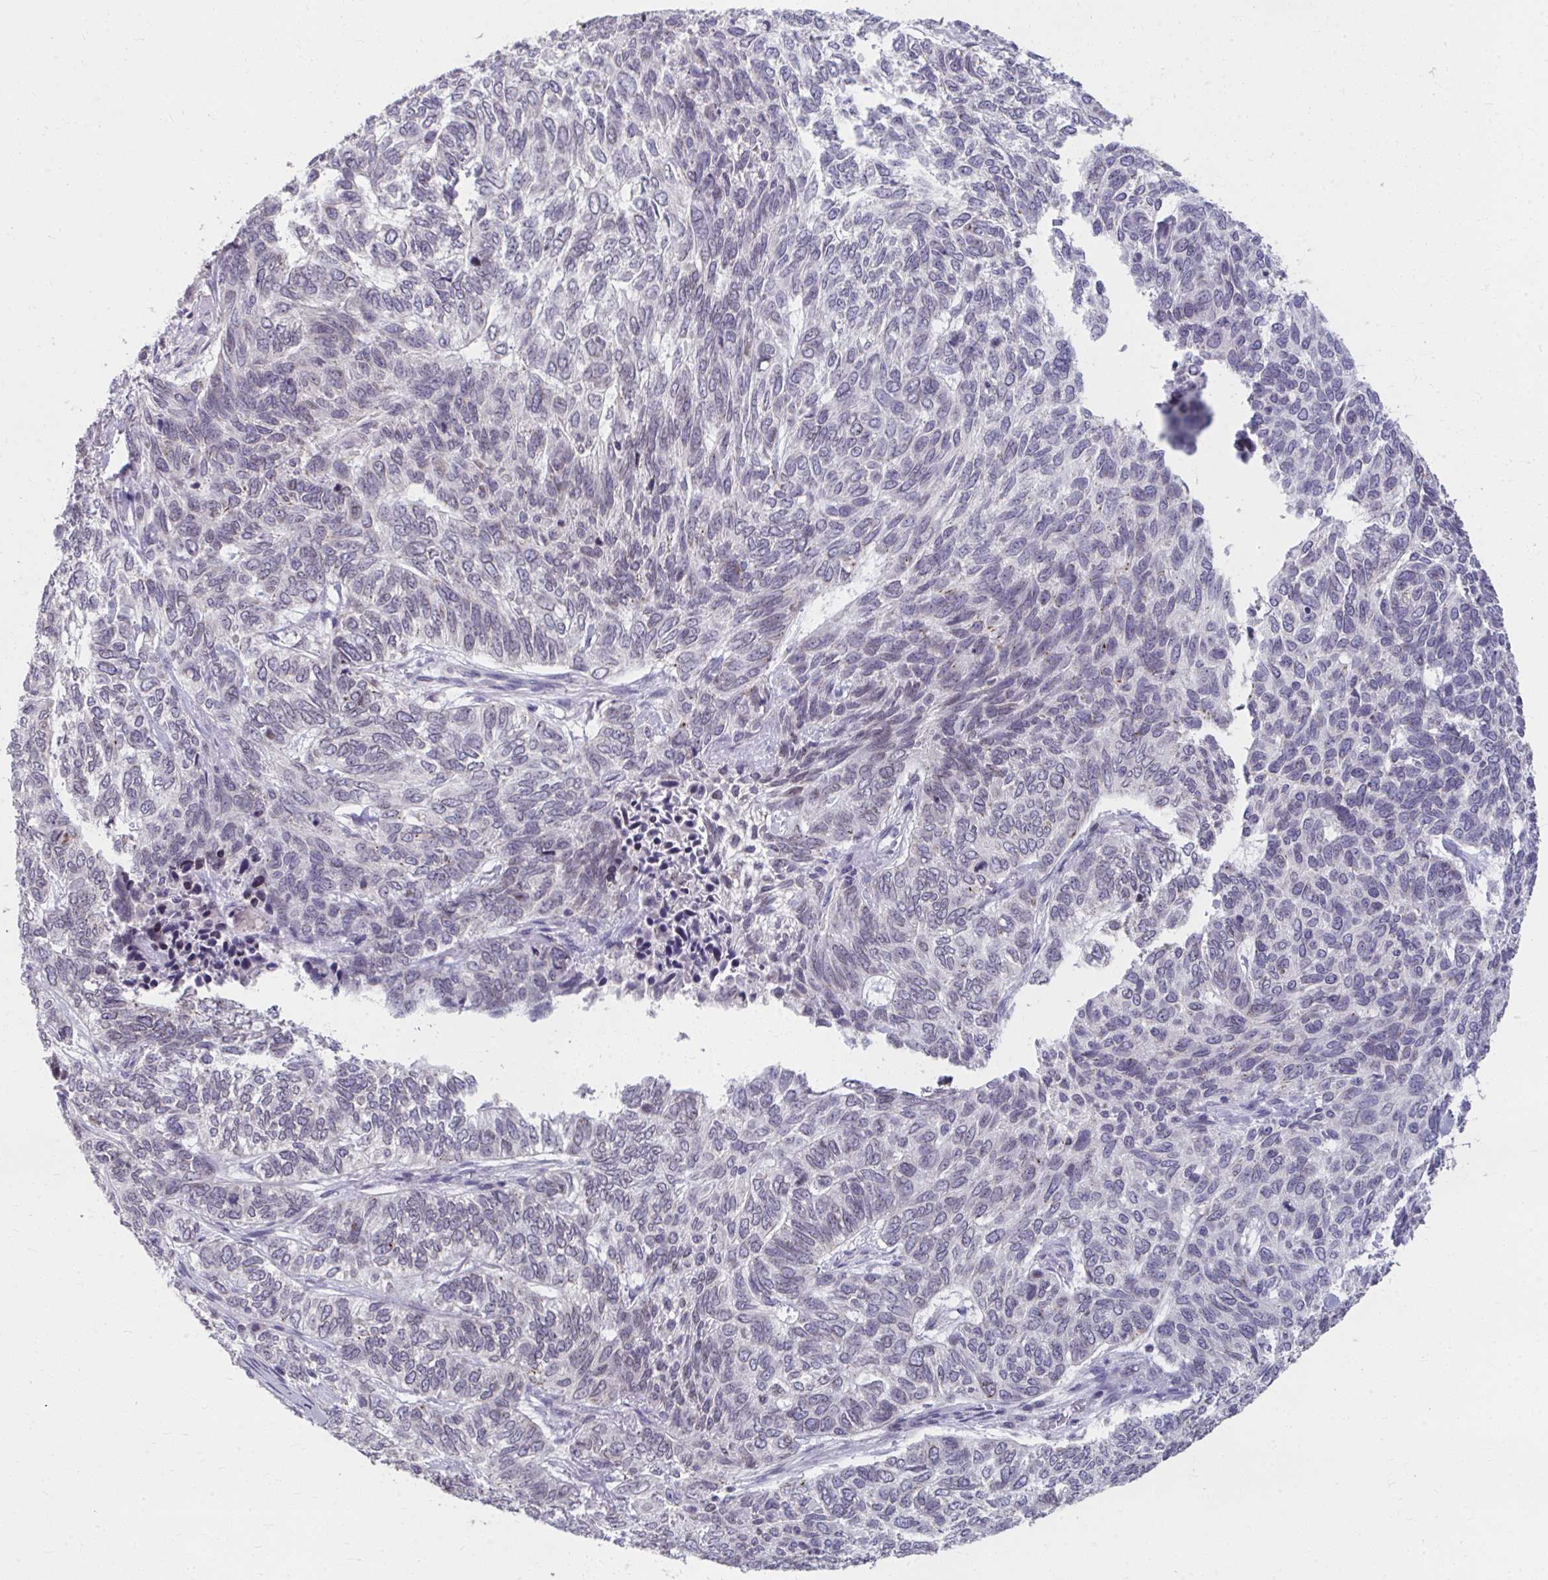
{"staining": {"intensity": "weak", "quantity": "<25%", "location": "cytoplasmic/membranous,nuclear"}, "tissue": "skin cancer", "cell_type": "Tumor cells", "image_type": "cancer", "snomed": [{"axis": "morphology", "description": "Basal cell carcinoma"}, {"axis": "topography", "description": "Skin"}], "caption": "Tumor cells show no significant staining in basal cell carcinoma (skin).", "gene": "NUP133", "patient": {"sex": "female", "age": 65}}